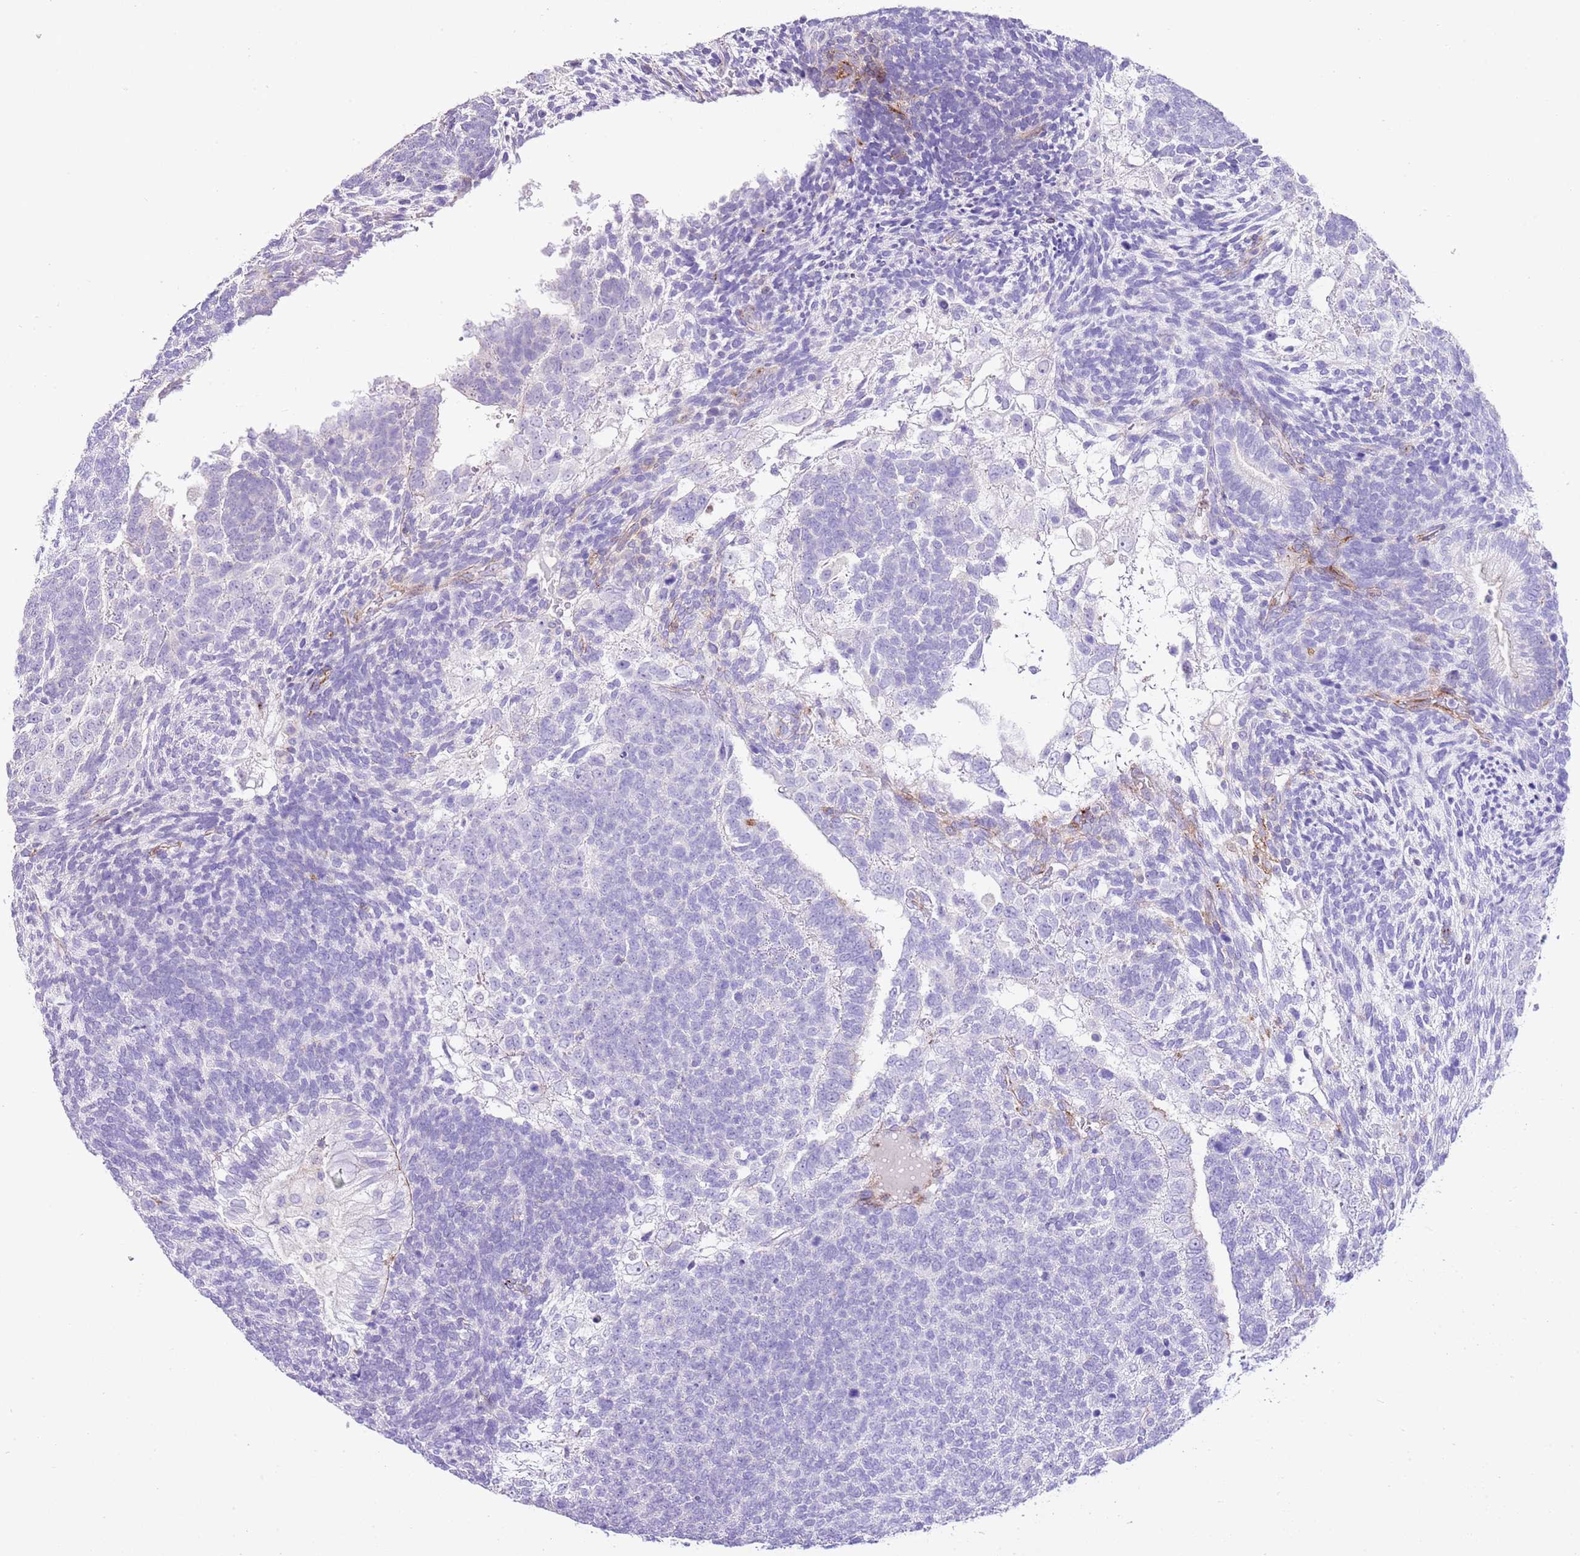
{"staining": {"intensity": "negative", "quantity": "none", "location": "none"}, "tissue": "testis cancer", "cell_type": "Tumor cells", "image_type": "cancer", "snomed": [{"axis": "morphology", "description": "Carcinoma, Embryonal, NOS"}, {"axis": "topography", "description": "Testis"}], "caption": "High magnification brightfield microscopy of embryonal carcinoma (testis) stained with DAB (brown) and counterstained with hematoxylin (blue): tumor cells show no significant positivity.", "gene": "ALDH3A1", "patient": {"sex": "male", "age": 23}}